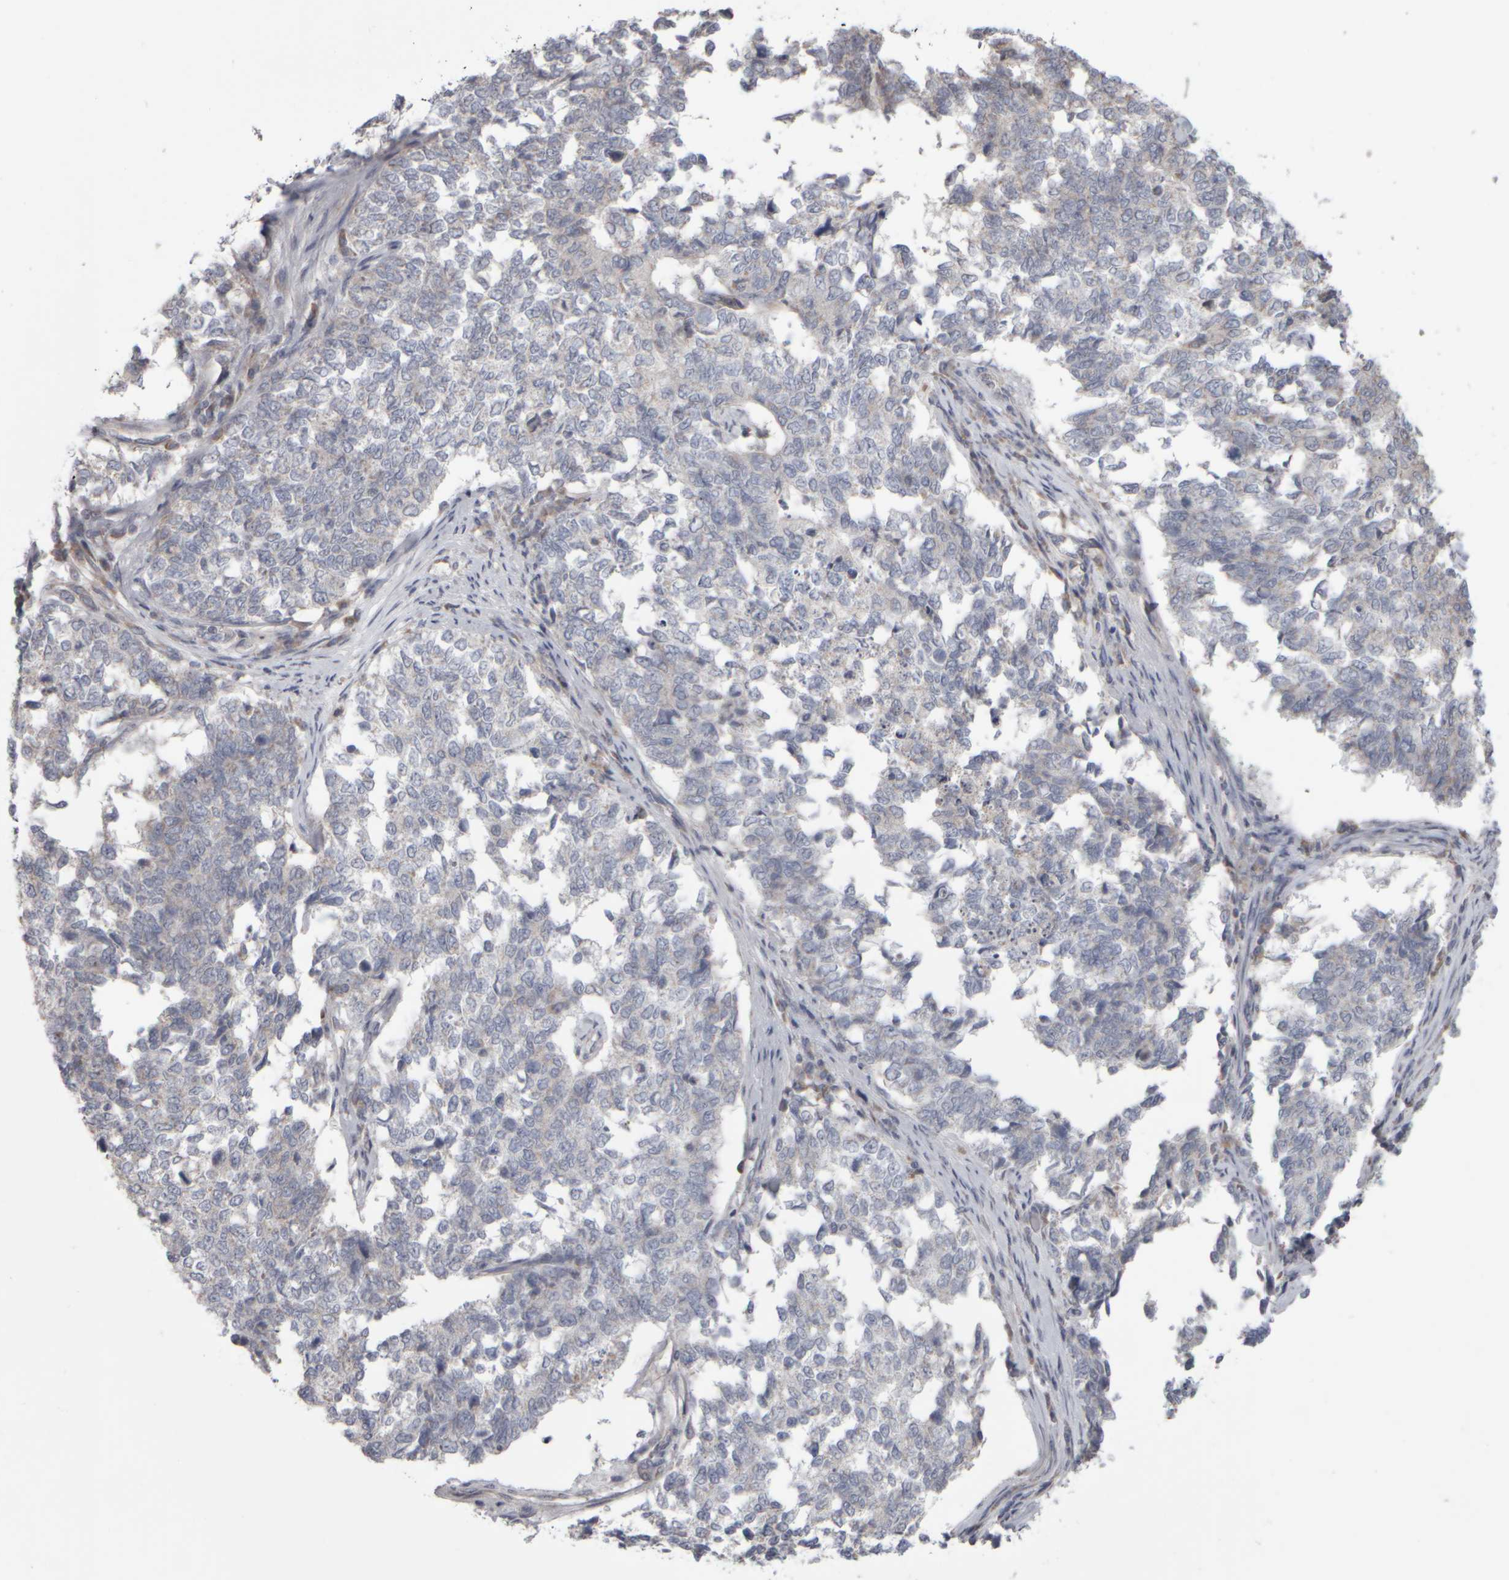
{"staining": {"intensity": "negative", "quantity": "none", "location": "none"}, "tissue": "cervical cancer", "cell_type": "Tumor cells", "image_type": "cancer", "snomed": [{"axis": "morphology", "description": "Squamous cell carcinoma, NOS"}, {"axis": "topography", "description": "Cervix"}], "caption": "An immunohistochemistry photomicrograph of cervical squamous cell carcinoma is shown. There is no staining in tumor cells of cervical squamous cell carcinoma.", "gene": "SCO1", "patient": {"sex": "female", "age": 63}}